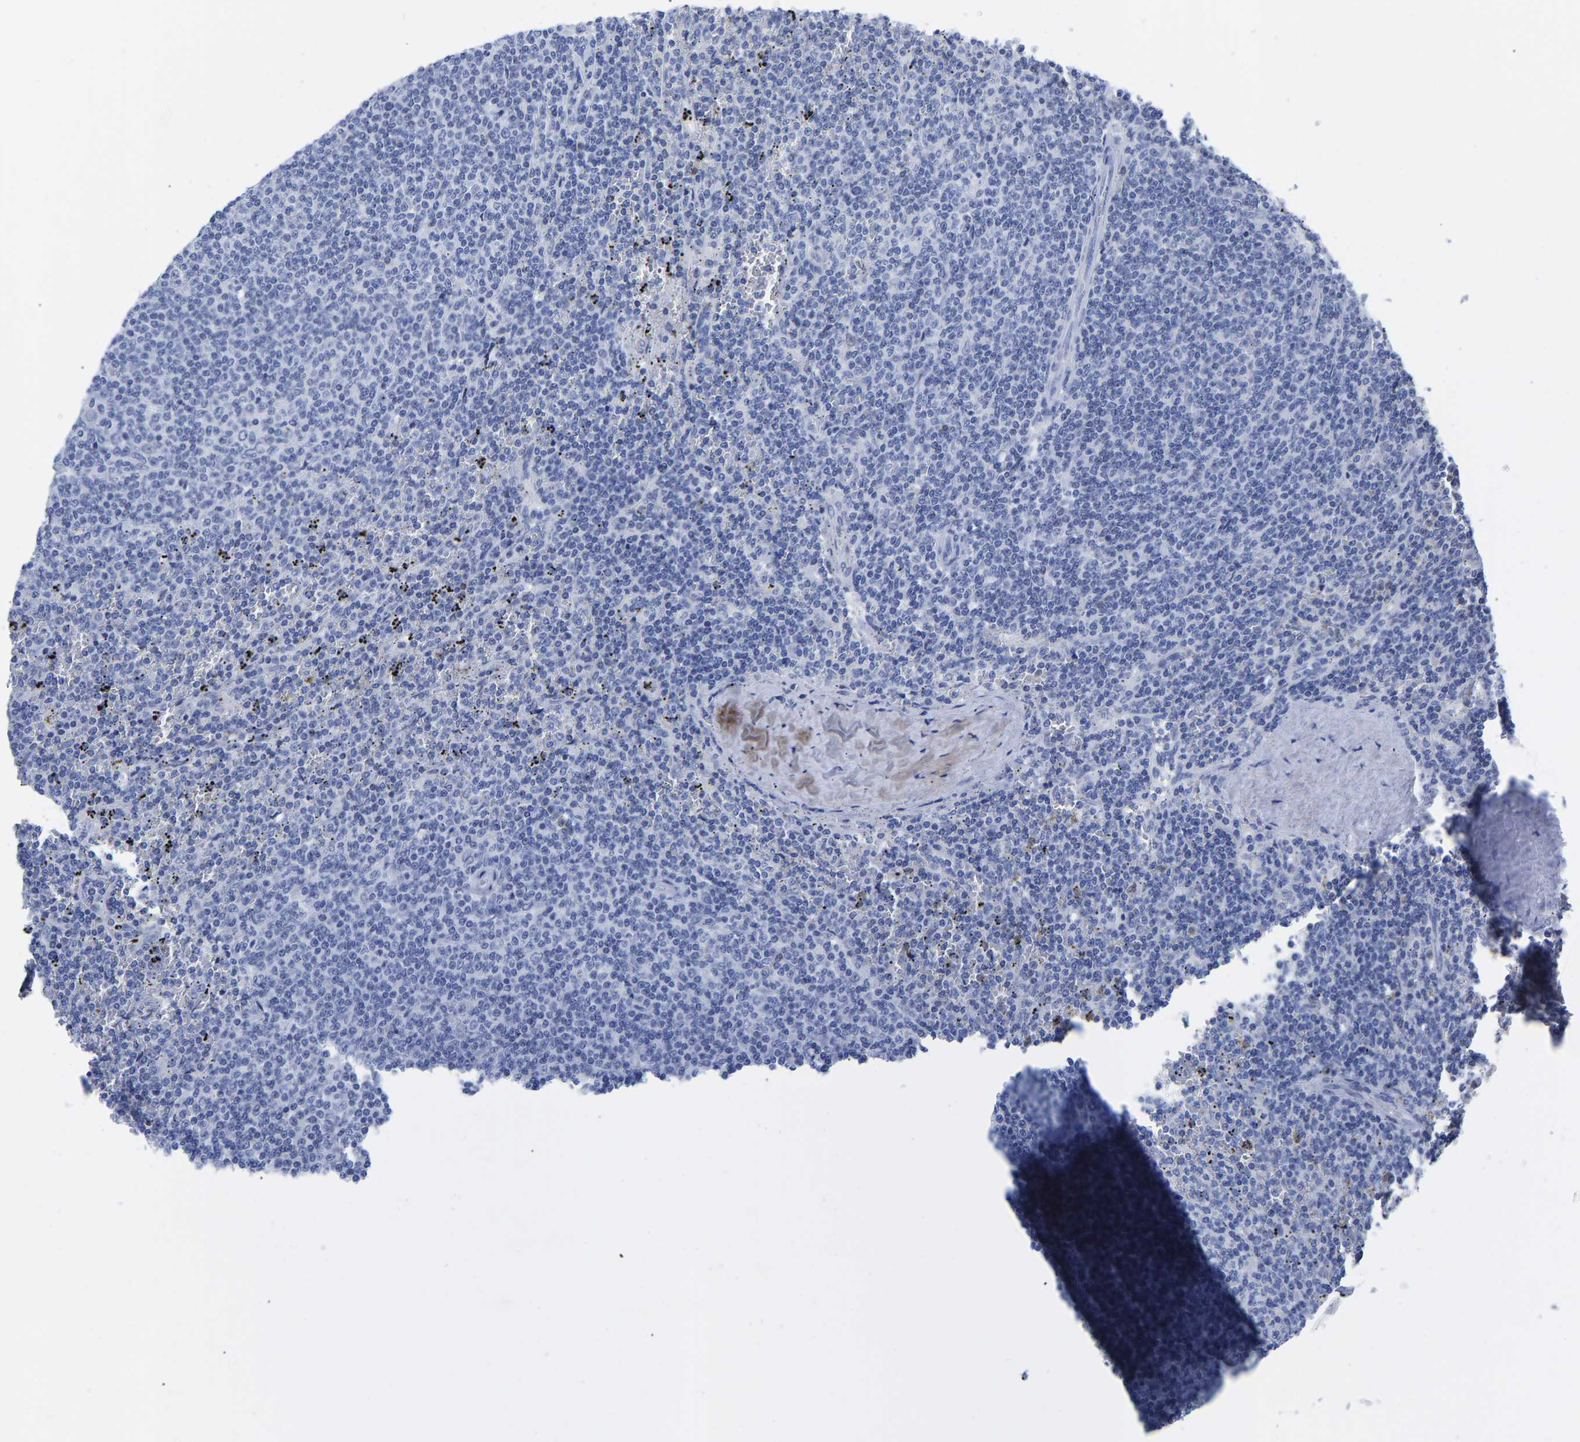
{"staining": {"intensity": "negative", "quantity": "none", "location": "none"}, "tissue": "lymphoma", "cell_type": "Tumor cells", "image_type": "cancer", "snomed": [{"axis": "morphology", "description": "Malignant lymphoma, non-Hodgkin's type, Low grade"}, {"axis": "topography", "description": "Spleen"}], "caption": "The micrograph reveals no staining of tumor cells in lymphoma. (Brightfield microscopy of DAB IHC at high magnification).", "gene": "GPA33", "patient": {"sex": "female", "age": 50}}